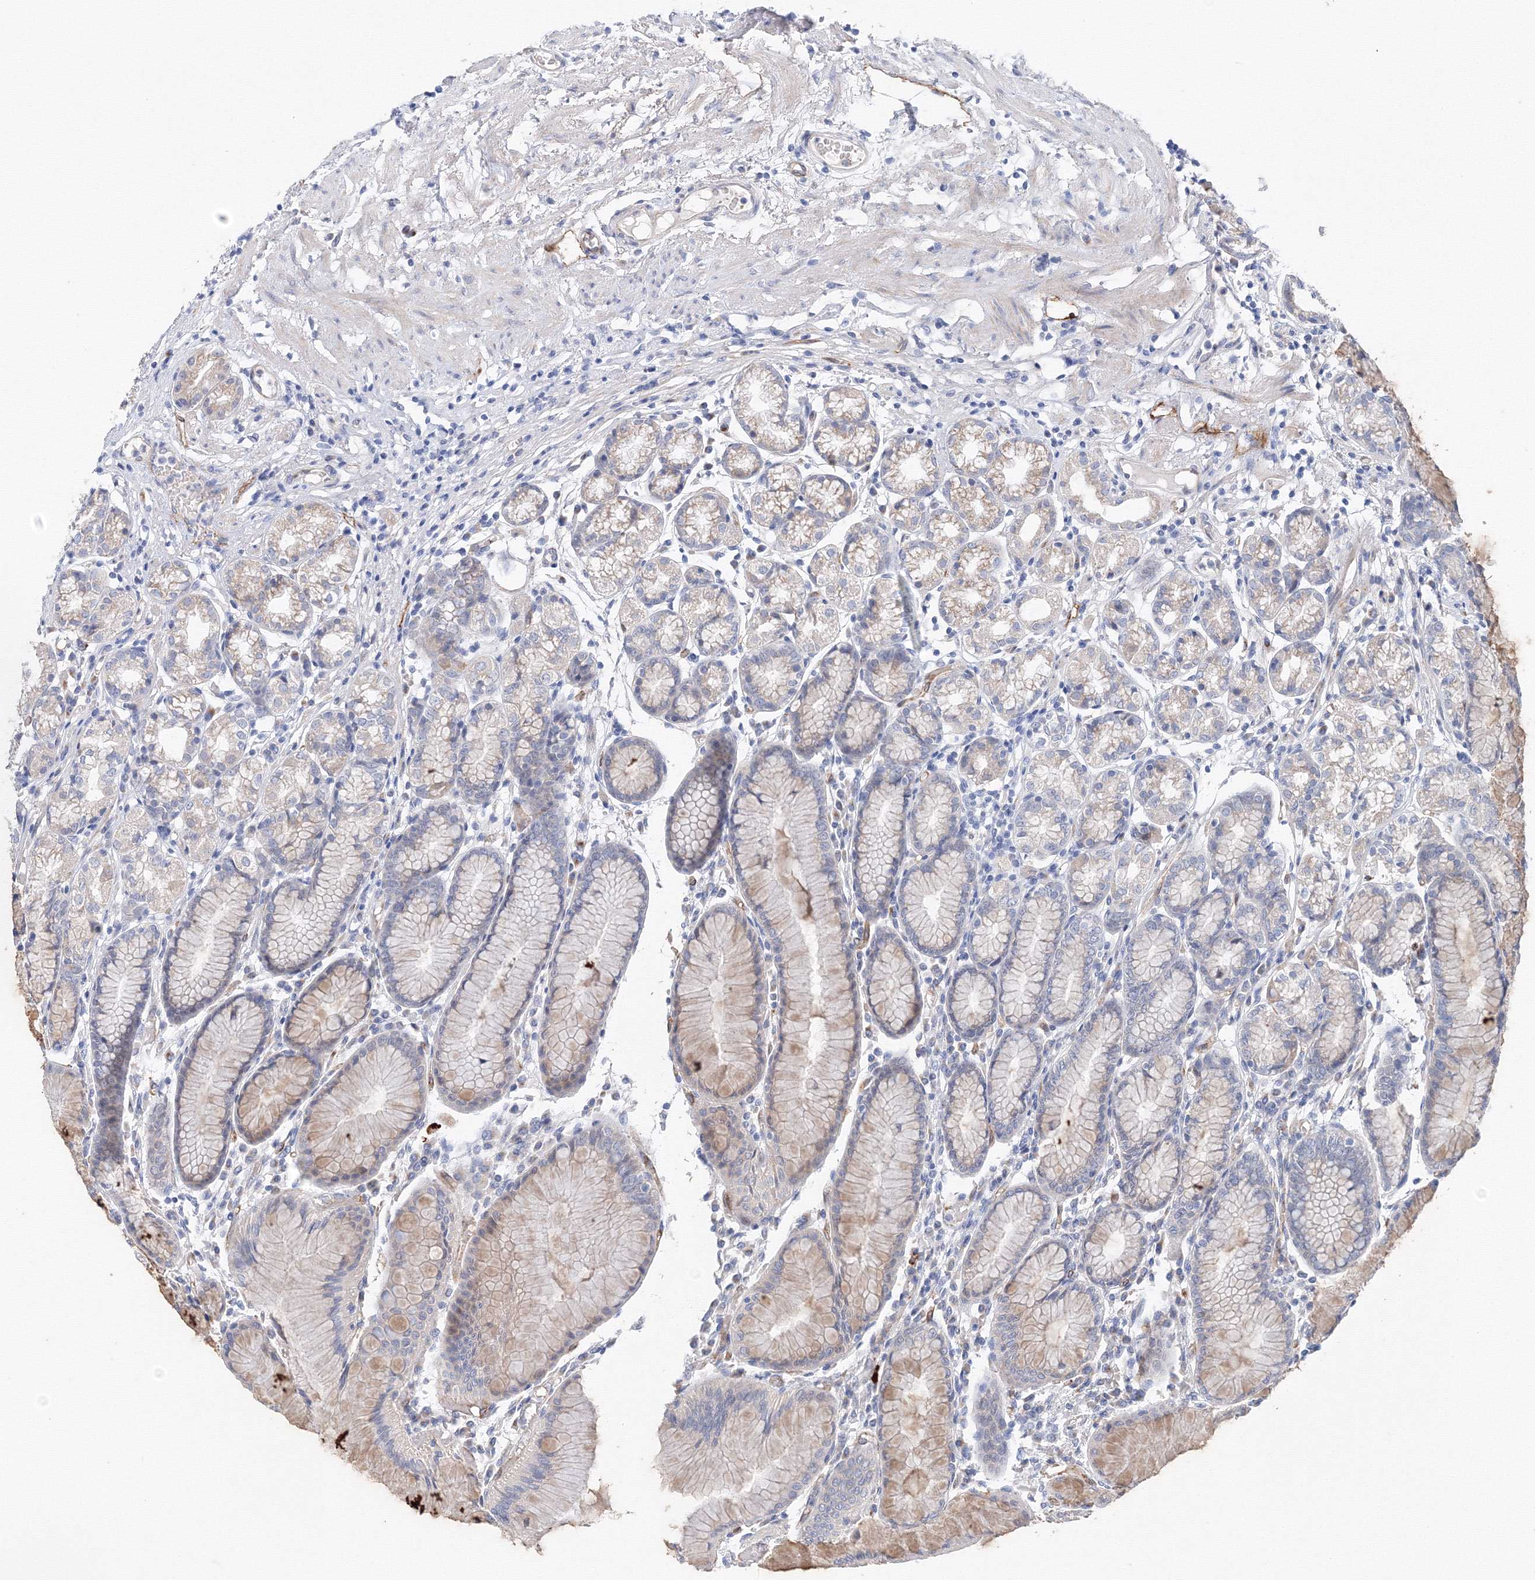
{"staining": {"intensity": "negative", "quantity": "none", "location": "none"}, "tissue": "stomach", "cell_type": "Glandular cells", "image_type": "normal", "snomed": [{"axis": "morphology", "description": "Normal tissue, NOS"}, {"axis": "topography", "description": "Stomach"}], "caption": "Immunohistochemistry (IHC) of unremarkable human stomach shows no staining in glandular cells.", "gene": "TAMM41", "patient": {"sex": "female", "age": 57}}